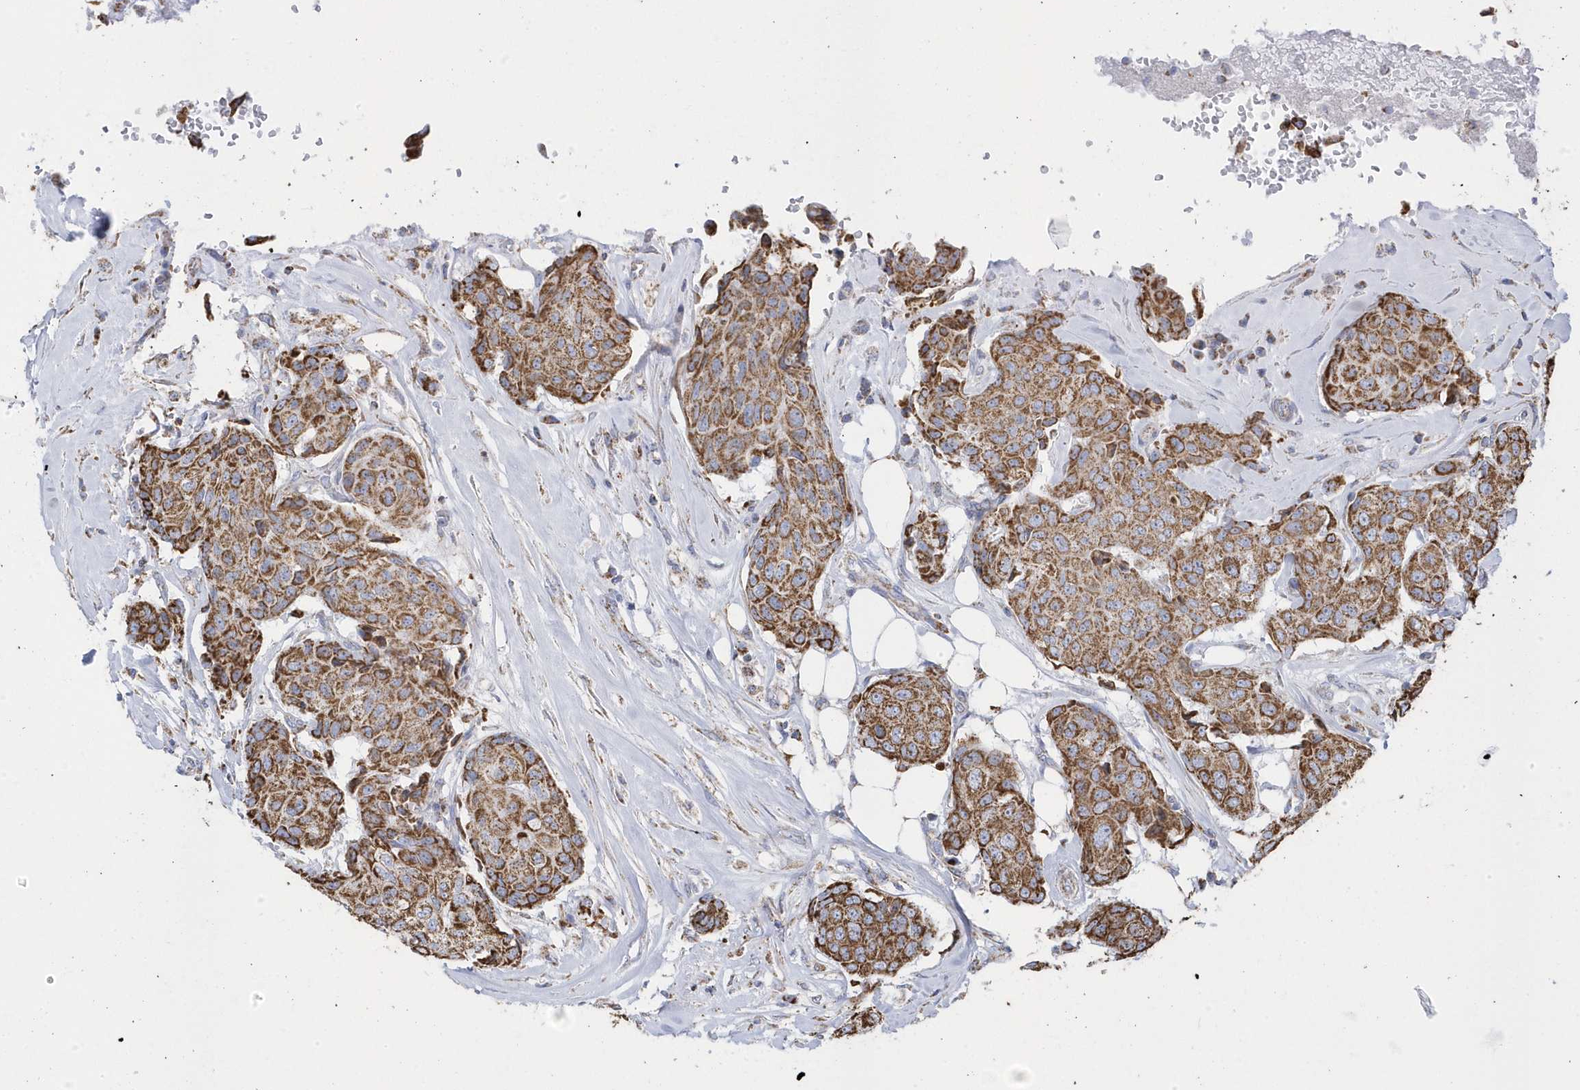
{"staining": {"intensity": "strong", "quantity": ">75%", "location": "cytoplasmic/membranous"}, "tissue": "breast cancer", "cell_type": "Tumor cells", "image_type": "cancer", "snomed": [{"axis": "morphology", "description": "Duct carcinoma"}, {"axis": "topography", "description": "Breast"}], "caption": "Human breast cancer stained with a brown dye shows strong cytoplasmic/membranous positive expression in about >75% of tumor cells.", "gene": "GTPBP8", "patient": {"sex": "female", "age": 80}}